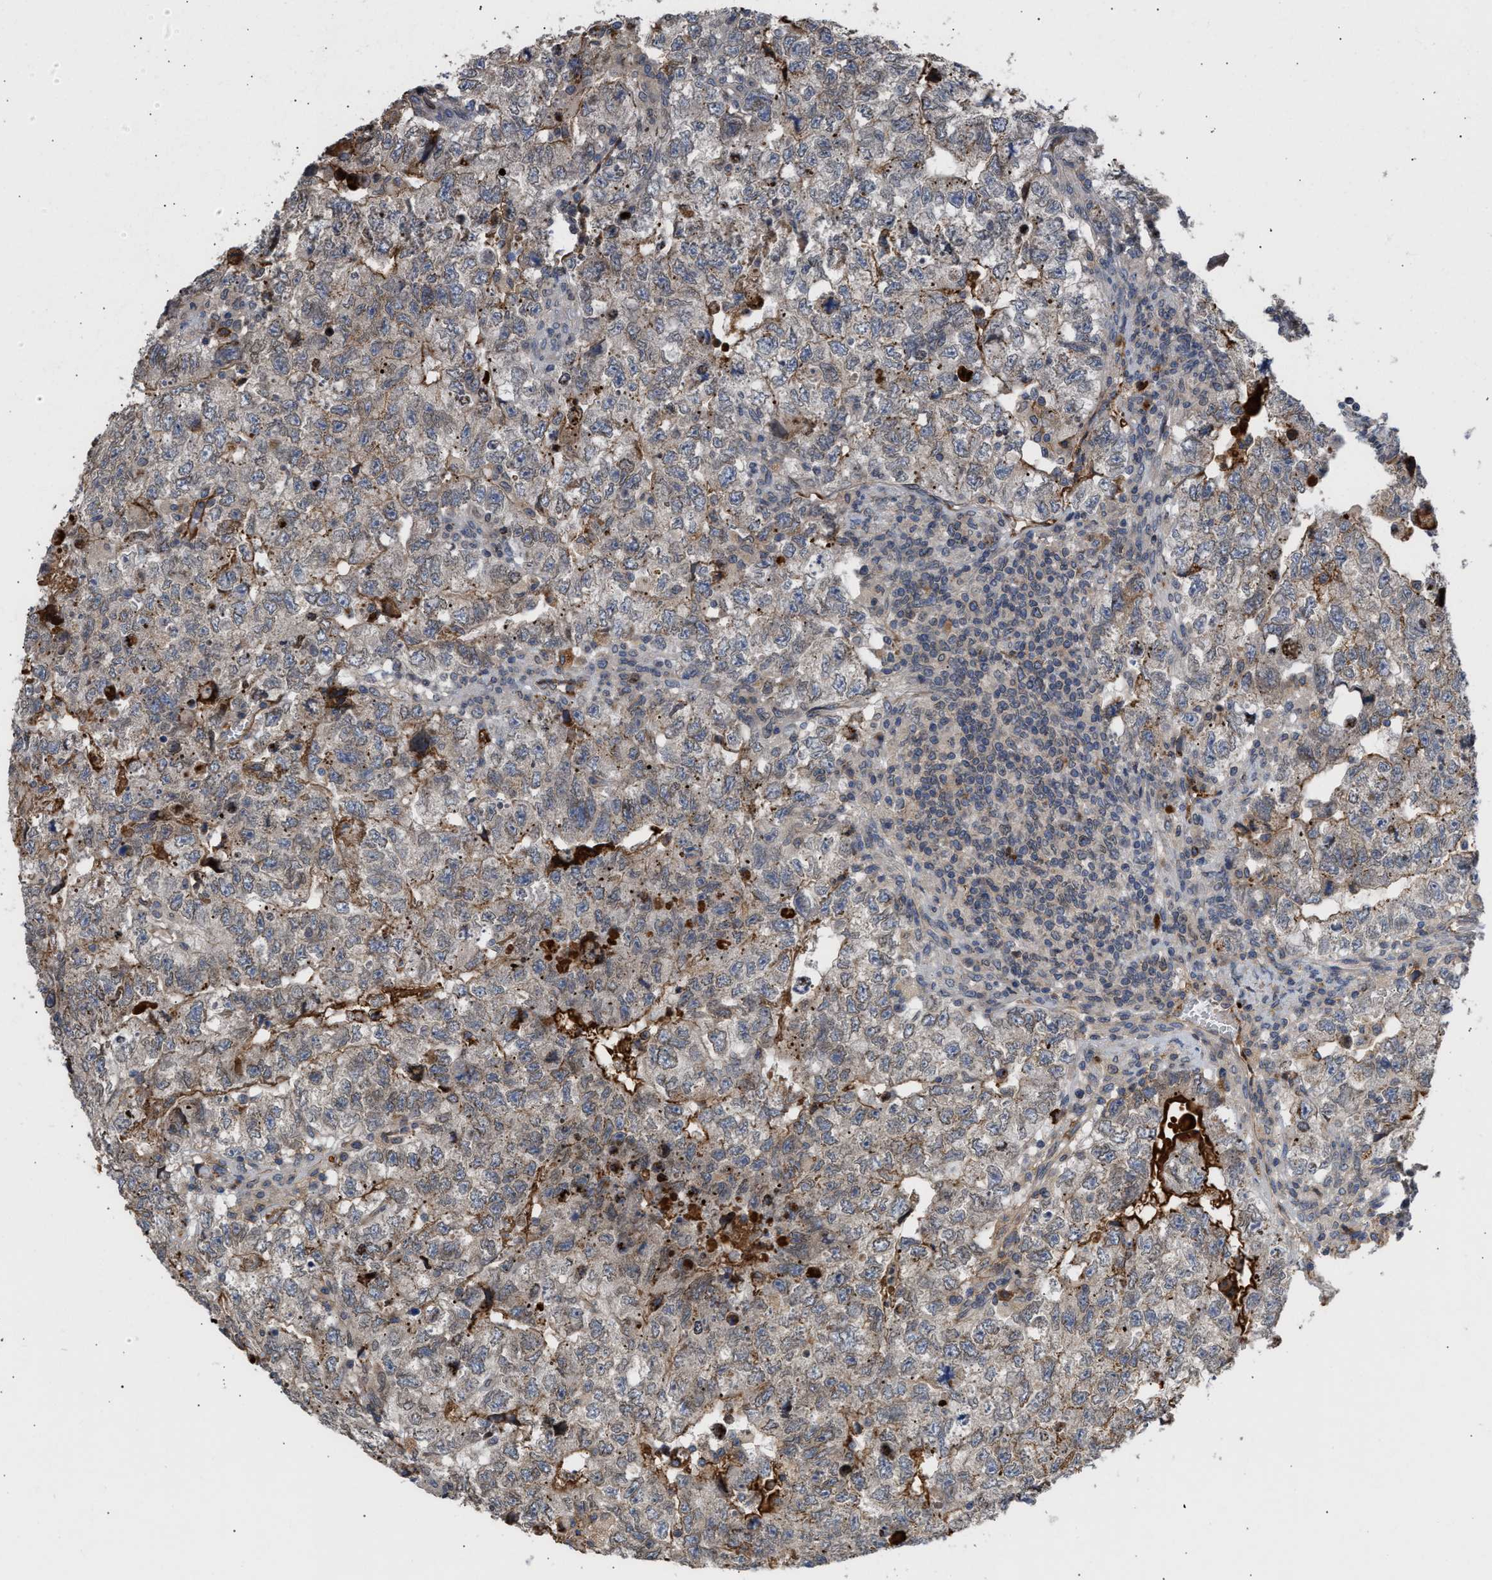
{"staining": {"intensity": "negative", "quantity": "none", "location": "none"}, "tissue": "testis cancer", "cell_type": "Tumor cells", "image_type": "cancer", "snomed": [{"axis": "morphology", "description": "Carcinoma, Embryonal, NOS"}, {"axis": "topography", "description": "Testis"}], "caption": "Immunohistochemistry (IHC) of testis cancer (embryonal carcinoma) shows no staining in tumor cells. (Stains: DAB (3,3'-diaminobenzidine) immunohistochemistry (IHC) with hematoxylin counter stain, Microscopy: brightfield microscopy at high magnification).", "gene": "NUP62", "patient": {"sex": "male", "age": 36}}